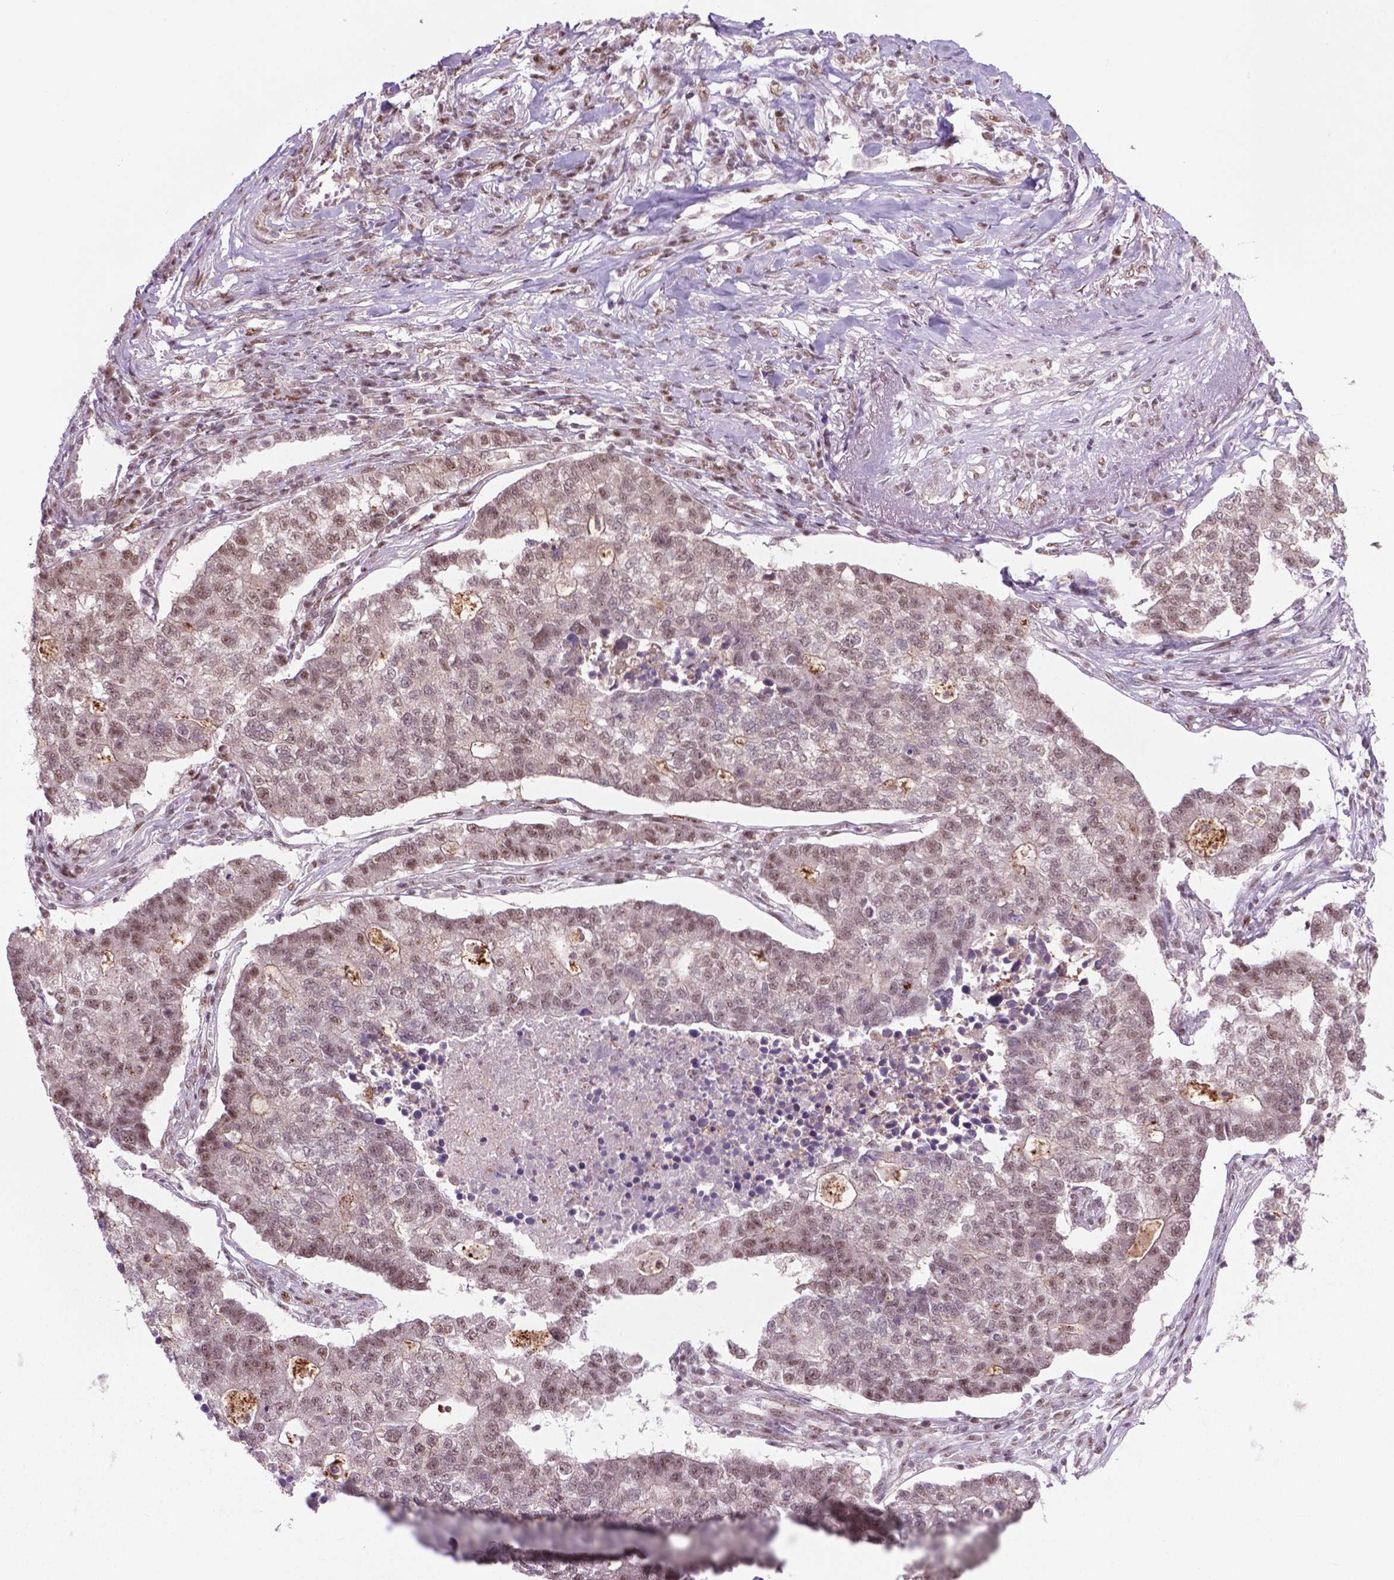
{"staining": {"intensity": "moderate", "quantity": "25%-75%", "location": "nuclear"}, "tissue": "lung cancer", "cell_type": "Tumor cells", "image_type": "cancer", "snomed": [{"axis": "morphology", "description": "Adenocarcinoma, NOS"}, {"axis": "topography", "description": "Lung"}], "caption": "The photomicrograph reveals staining of lung cancer, revealing moderate nuclear protein staining (brown color) within tumor cells.", "gene": "PHAX", "patient": {"sex": "male", "age": 57}}